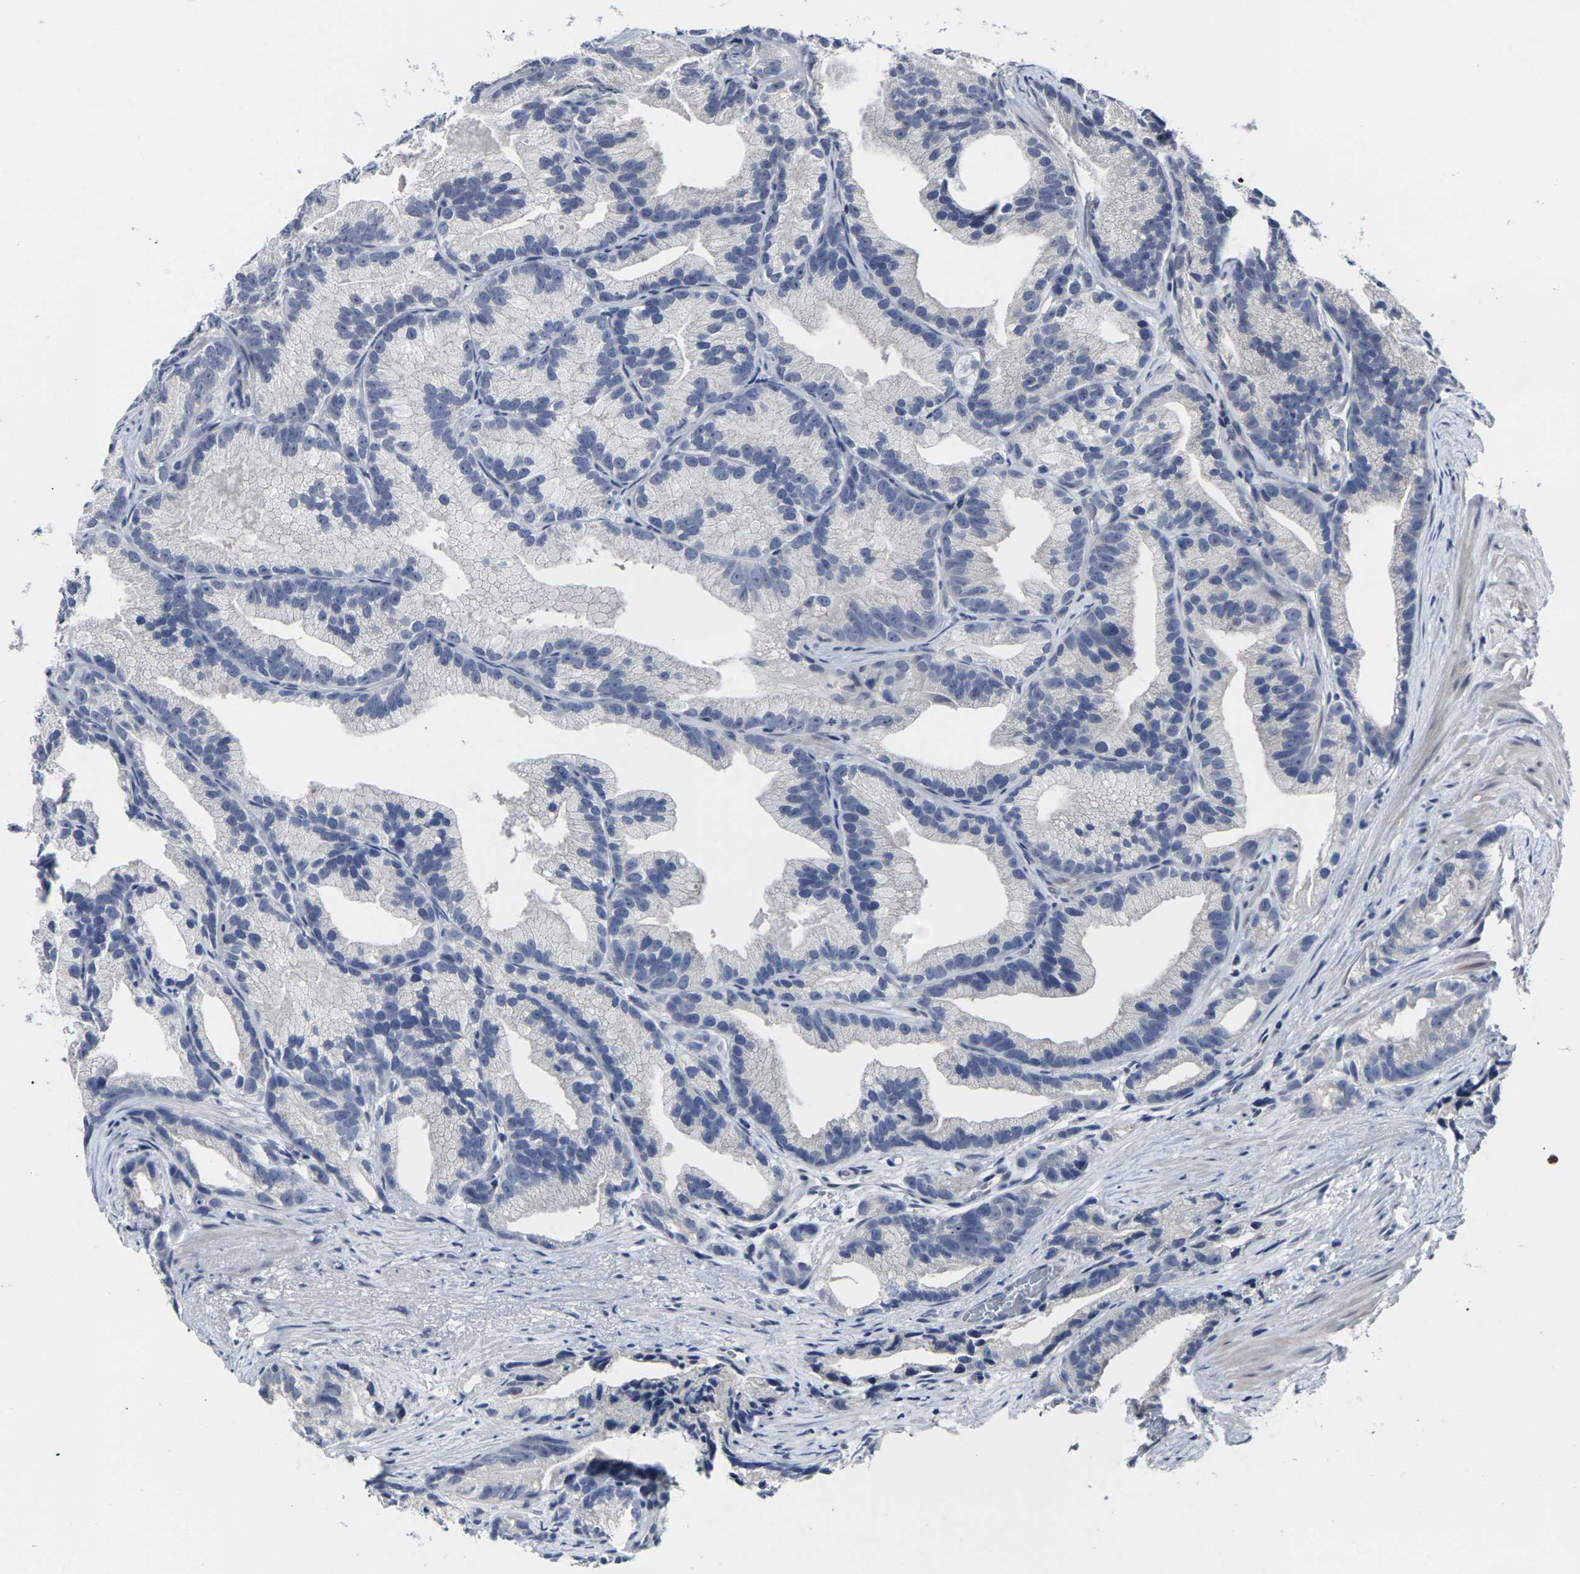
{"staining": {"intensity": "negative", "quantity": "none", "location": "none"}, "tissue": "prostate cancer", "cell_type": "Tumor cells", "image_type": "cancer", "snomed": [{"axis": "morphology", "description": "Adenocarcinoma, Low grade"}, {"axis": "topography", "description": "Prostate"}], "caption": "The histopathology image demonstrates no staining of tumor cells in prostate adenocarcinoma (low-grade).", "gene": "MSANTD4", "patient": {"sex": "male", "age": 89}}